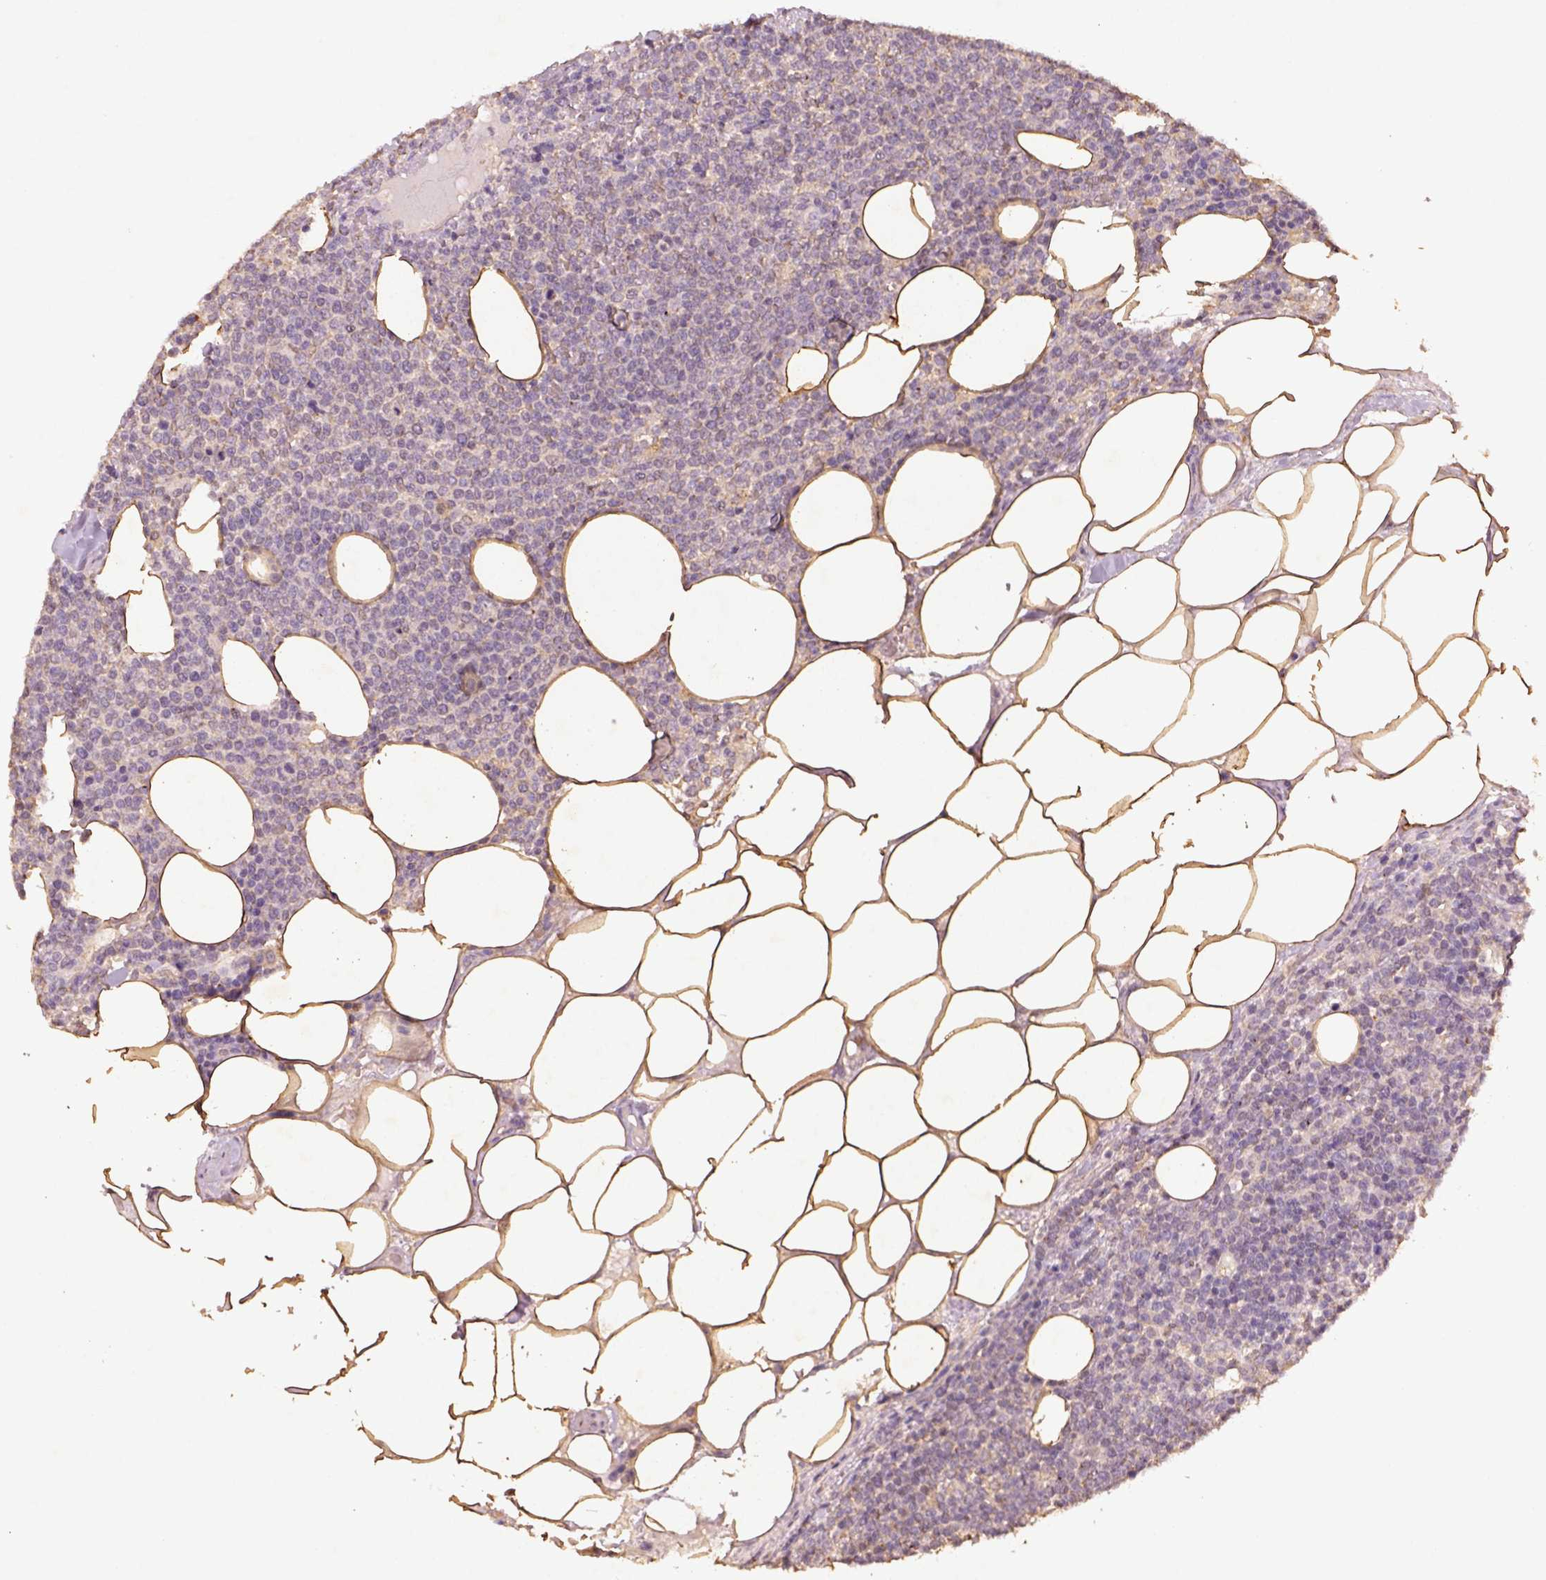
{"staining": {"intensity": "negative", "quantity": "none", "location": "none"}, "tissue": "lymphoma", "cell_type": "Tumor cells", "image_type": "cancer", "snomed": [{"axis": "morphology", "description": "Malignant lymphoma, non-Hodgkin's type, High grade"}, {"axis": "topography", "description": "Lymph node"}], "caption": "A high-resolution histopathology image shows immunohistochemistry staining of lymphoma, which shows no significant staining in tumor cells.", "gene": "AP2B1", "patient": {"sex": "male", "age": 61}}